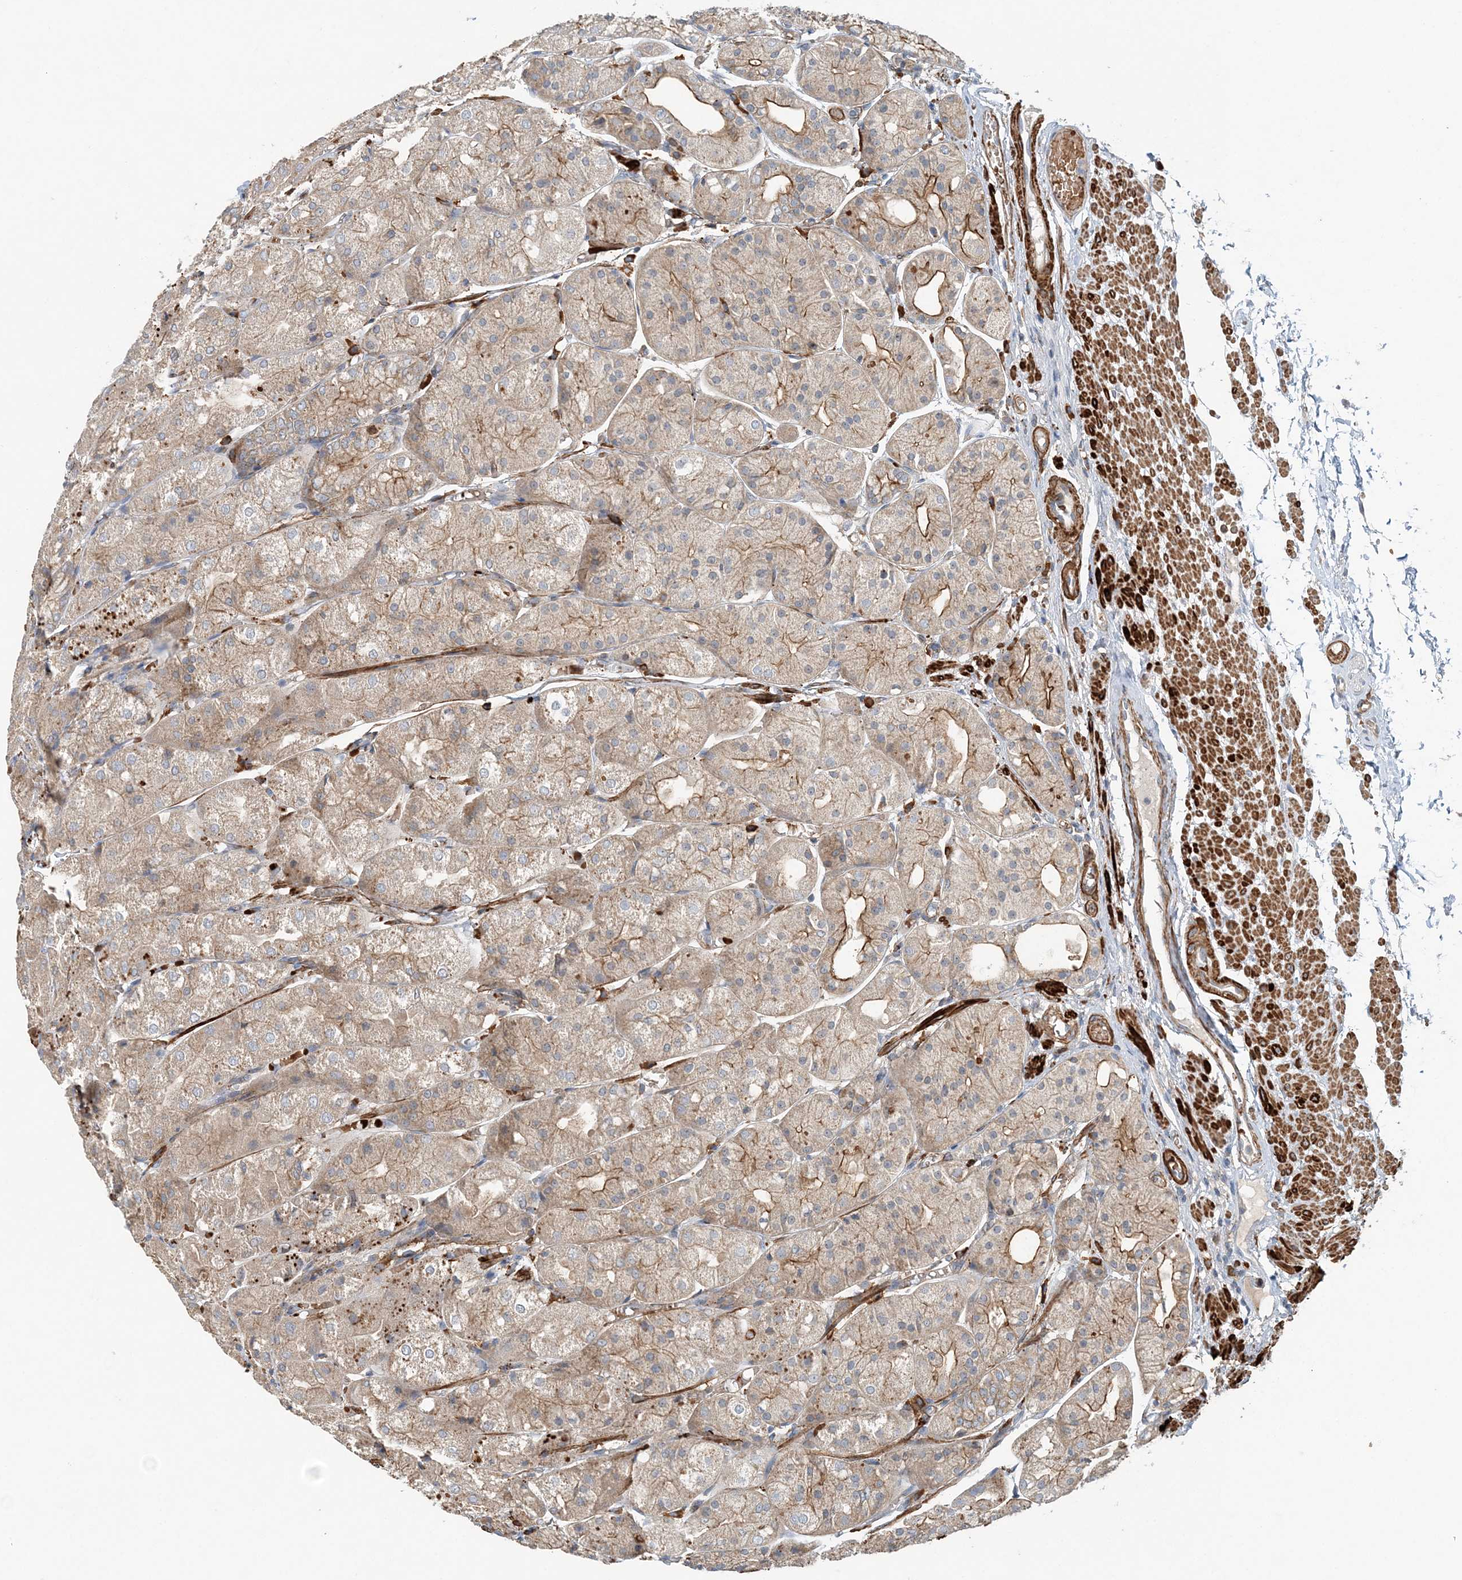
{"staining": {"intensity": "weak", "quantity": ">75%", "location": "cytoplasmic/membranous"}, "tissue": "stomach", "cell_type": "Glandular cells", "image_type": "normal", "snomed": [{"axis": "morphology", "description": "Normal tissue, NOS"}, {"axis": "topography", "description": "Stomach, upper"}], "caption": "Immunohistochemistry of normal human stomach exhibits low levels of weak cytoplasmic/membranous positivity in approximately >75% of glandular cells. Nuclei are stained in blue.", "gene": "TTI1", "patient": {"sex": "male", "age": 72}}